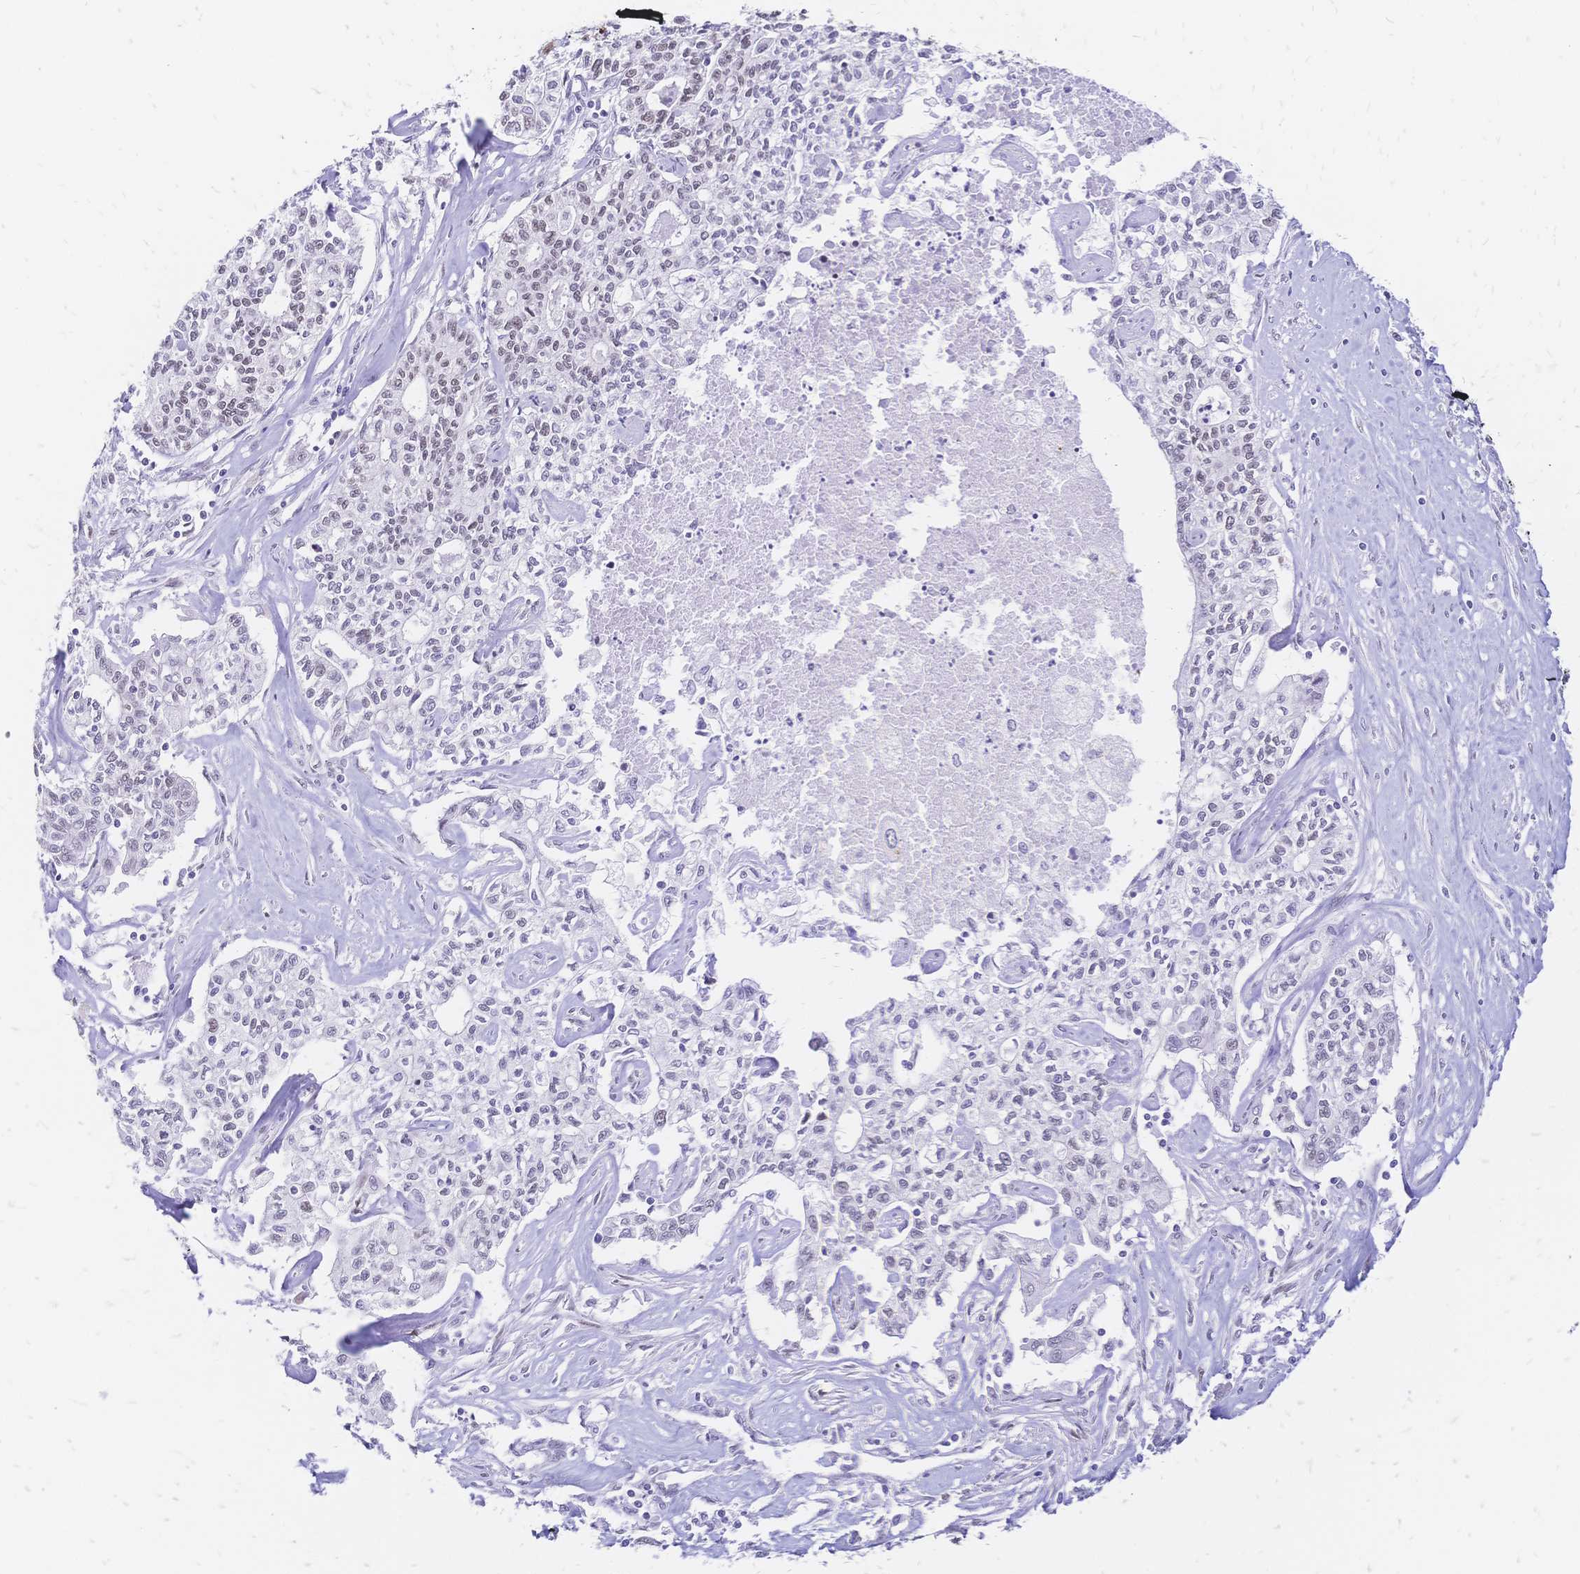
{"staining": {"intensity": "negative", "quantity": "none", "location": "none"}, "tissue": "liver cancer", "cell_type": "Tumor cells", "image_type": "cancer", "snomed": [{"axis": "morphology", "description": "Cholangiocarcinoma"}, {"axis": "topography", "description": "Liver"}], "caption": "High magnification brightfield microscopy of liver cholangiocarcinoma stained with DAB (brown) and counterstained with hematoxylin (blue): tumor cells show no significant staining. (DAB IHC with hematoxylin counter stain).", "gene": "NFIC", "patient": {"sex": "female", "age": 61}}